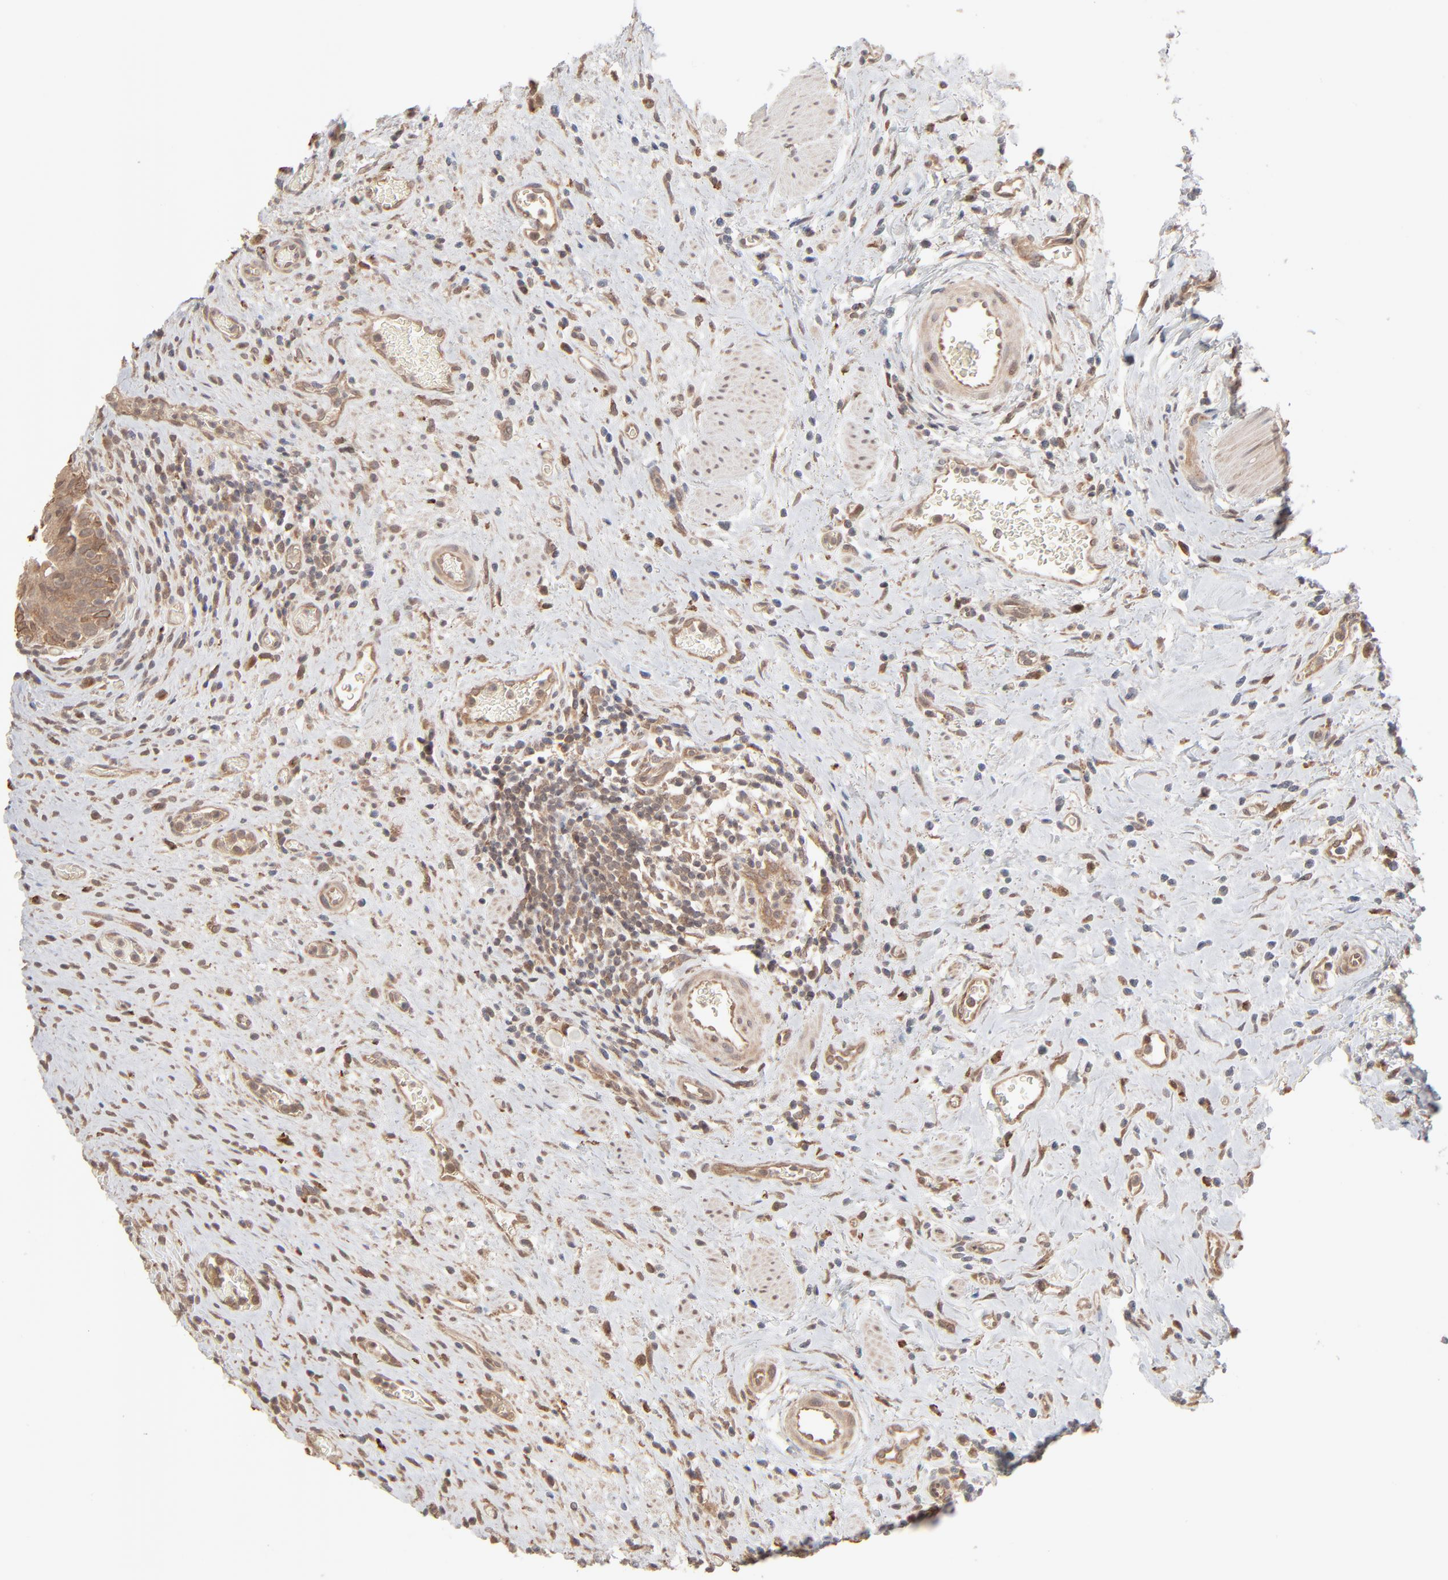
{"staining": {"intensity": "moderate", "quantity": ">75%", "location": "cytoplasmic/membranous"}, "tissue": "urinary bladder", "cell_type": "Urothelial cells", "image_type": "normal", "snomed": [{"axis": "morphology", "description": "Normal tissue, NOS"}, {"axis": "morphology", "description": "Urothelial carcinoma, High grade"}, {"axis": "topography", "description": "Urinary bladder"}], "caption": "Urinary bladder stained with DAB immunohistochemistry demonstrates medium levels of moderate cytoplasmic/membranous staining in about >75% of urothelial cells.", "gene": "SCFD1", "patient": {"sex": "male", "age": 51}}